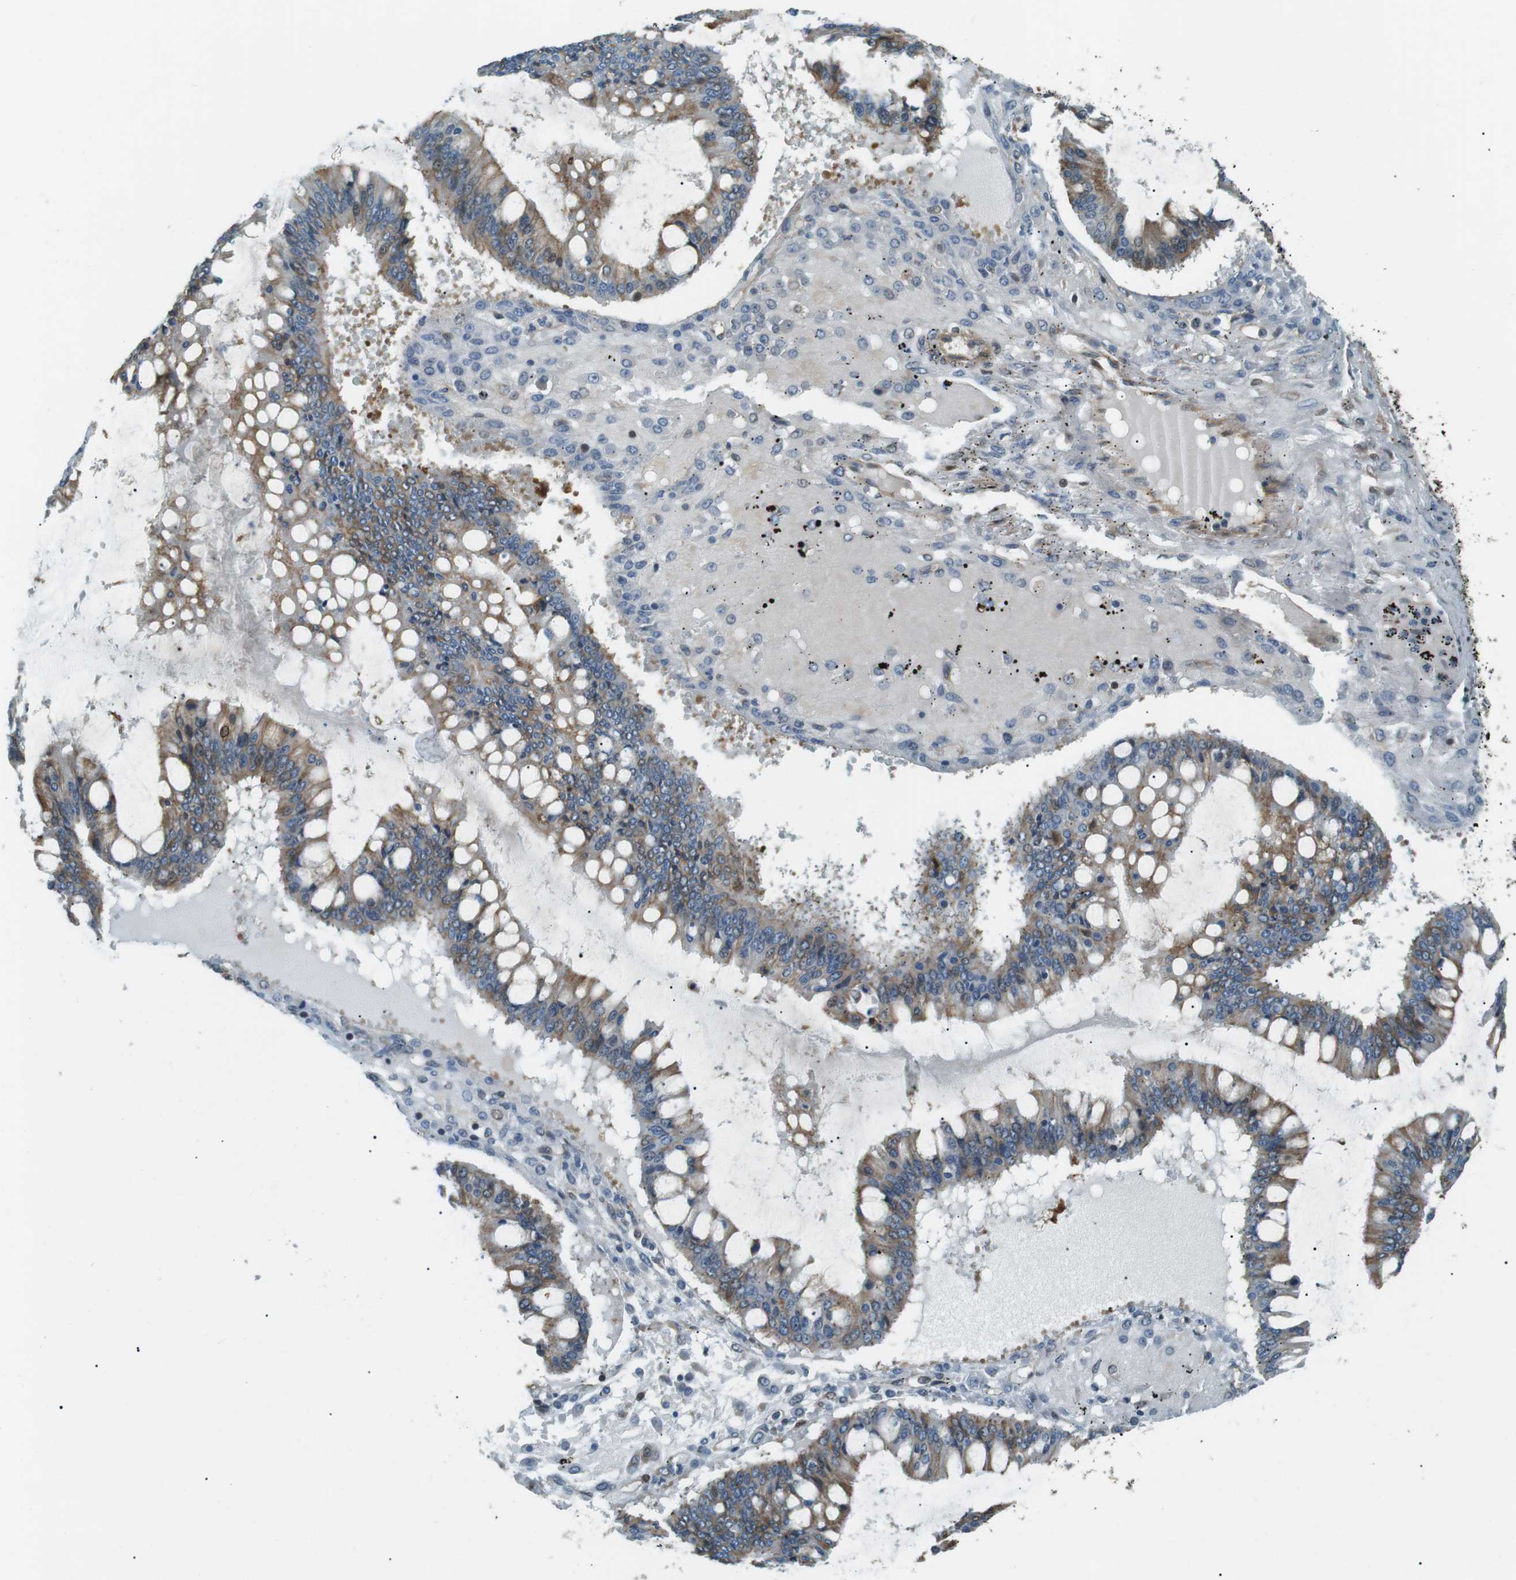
{"staining": {"intensity": "moderate", "quantity": ">75%", "location": "cytoplasmic/membranous"}, "tissue": "ovarian cancer", "cell_type": "Tumor cells", "image_type": "cancer", "snomed": [{"axis": "morphology", "description": "Cystadenocarcinoma, mucinous, NOS"}, {"axis": "topography", "description": "Ovary"}], "caption": "IHC histopathology image of neoplastic tissue: ovarian cancer stained using immunohistochemistry reveals medium levels of moderate protein expression localized specifically in the cytoplasmic/membranous of tumor cells, appearing as a cytoplasmic/membranous brown color.", "gene": "TMEM74", "patient": {"sex": "female", "age": 73}}